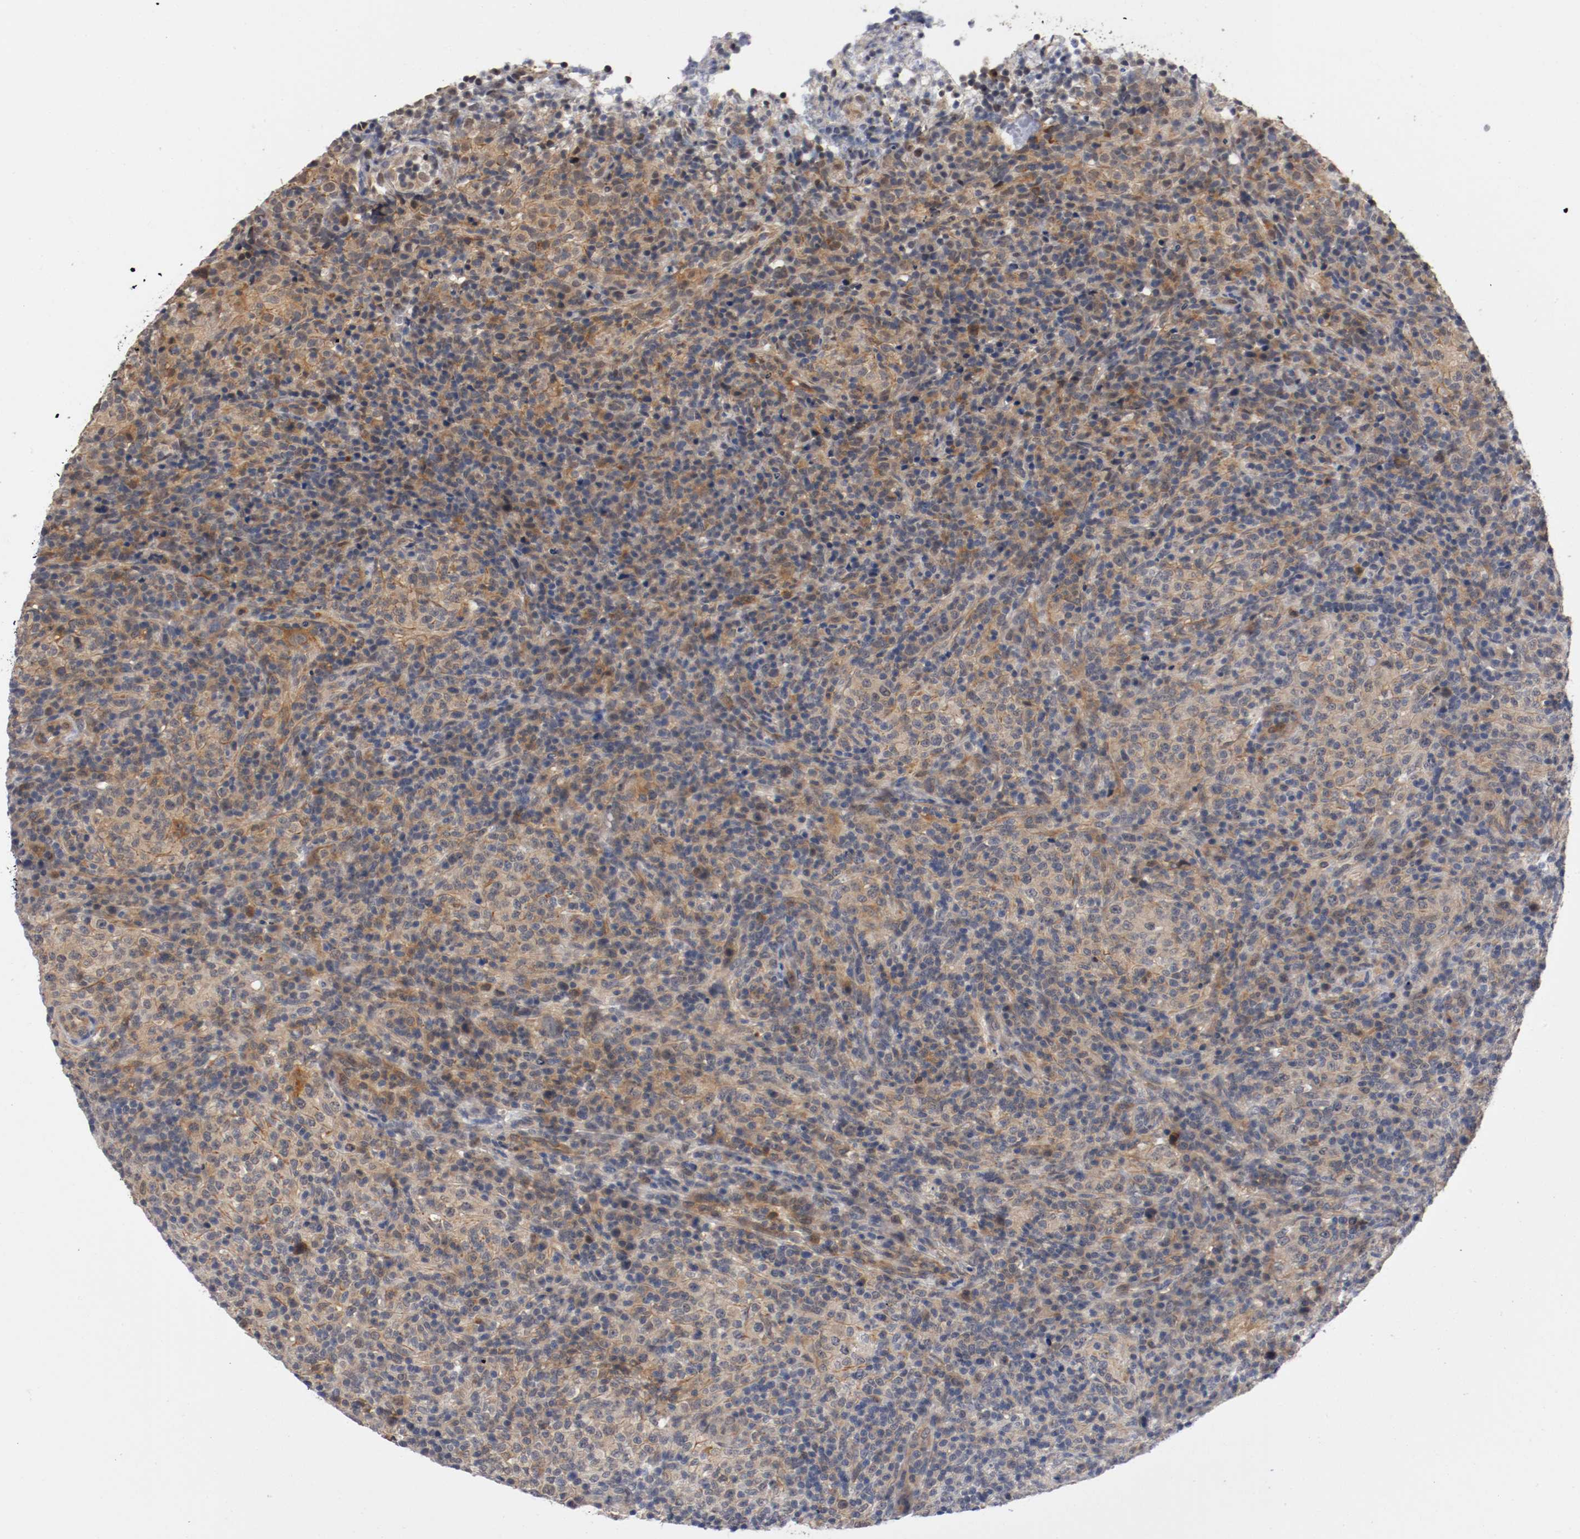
{"staining": {"intensity": "weak", "quantity": "25%-75%", "location": "cytoplasmic/membranous"}, "tissue": "lymphoma", "cell_type": "Tumor cells", "image_type": "cancer", "snomed": [{"axis": "morphology", "description": "Malignant lymphoma, non-Hodgkin's type, High grade"}, {"axis": "topography", "description": "Lymph node"}], "caption": "A histopathology image showing weak cytoplasmic/membranous expression in about 25%-75% of tumor cells in lymphoma, as visualized by brown immunohistochemical staining.", "gene": "RBM23", "patient": {"sex": "female", "age": 76}}